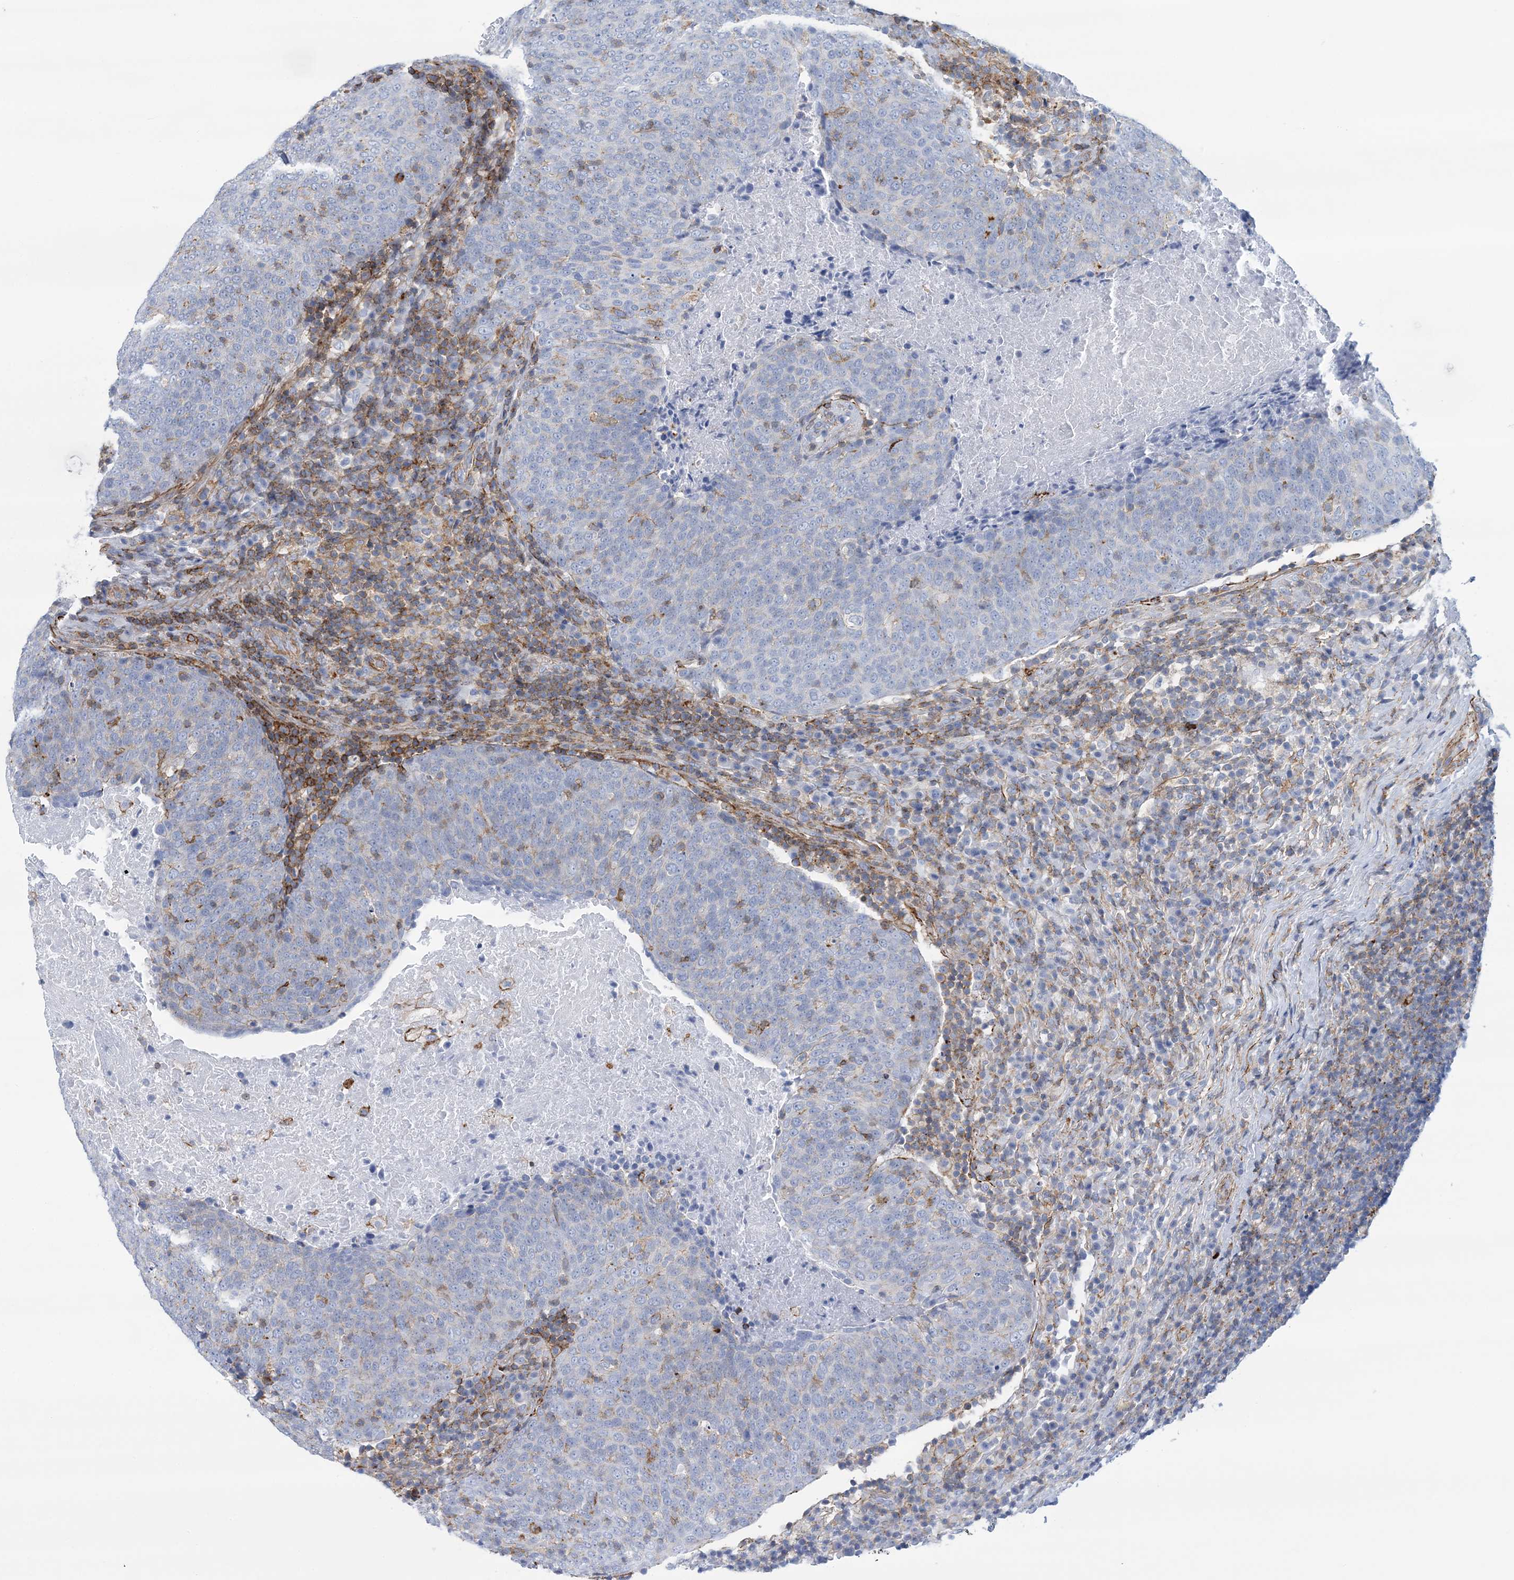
{"staining": {"intensity": "negative", "quantity": "none", "location": "none"}, "tissue": "head and neck cancer", "cell_type": "Tumor cells", "image_type": "cancer", "snomed": [{"axis": "morphology", "description": "Squamous cell carcinoma, NOS"}, {"axis": "morphology", "description": "Squamous cell carcinoma, metastatic, NOS"}, {"axis": "topography", "description": "Lymph node"}, {"axis": "topography", "description": "Head-Neck"}], "caption": "High power microscopy image of an immunohistochemistry photomicrograph of head and neck cancer, revealing no significant staining in tumor cells. (Immunohistochemistry, brightfield microscopy, high magnification).", "gene": "C11orf21", "patient": {"sex": "male", "age": 62}}